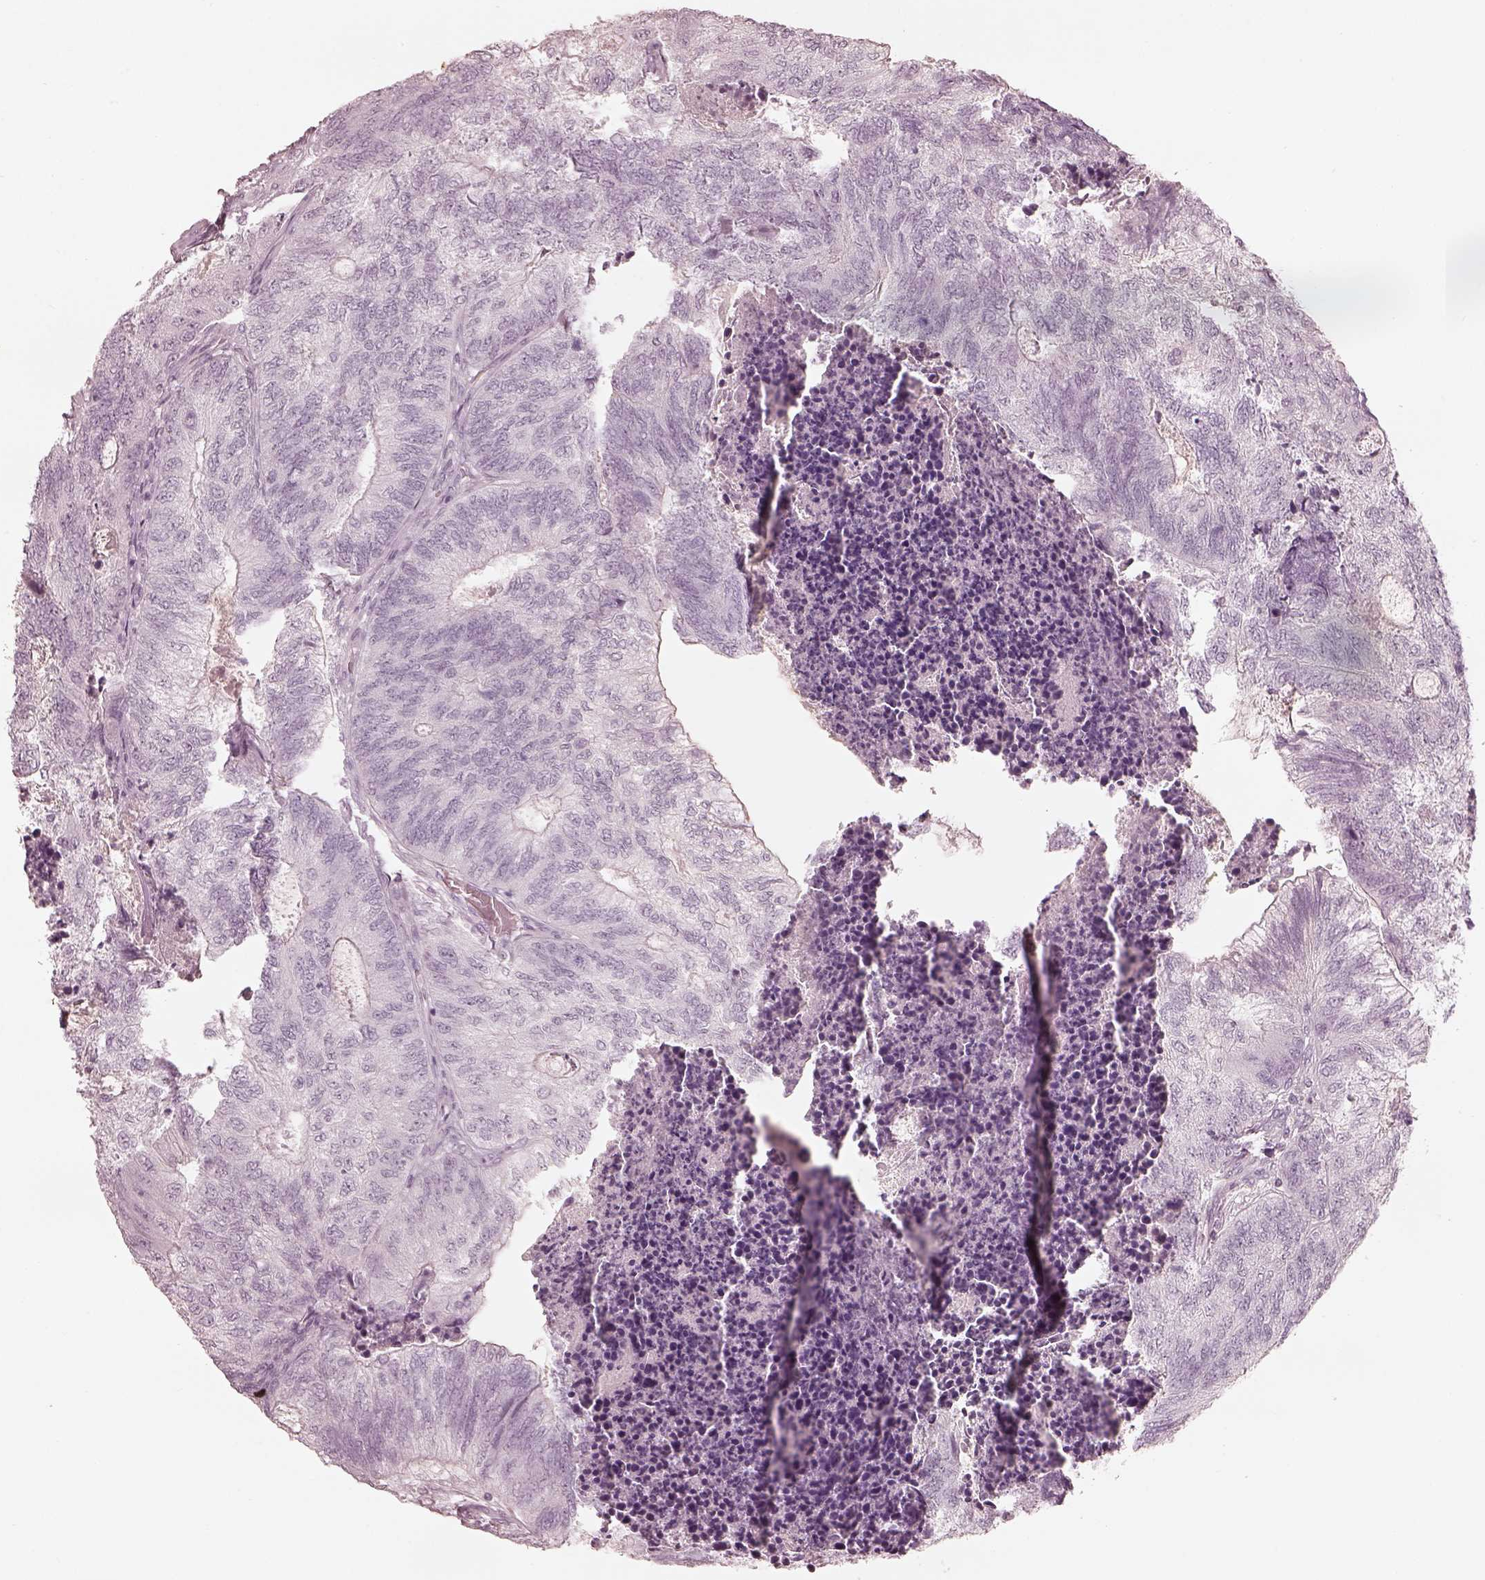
{"staining": {"intensity": "negative", "quantity": "none", "location": "none"}, "tissue": "colorectal cancer", "cell_type": "Tumor cells", "image_type": "cancer", "snomed": [{"axis": "morphology", "description": "Adenocarcinoma, NOS"}, {"axis": "topography", "description": "Colon"}], "caption": "A high-resolution photomicrograph shows immunohistochemistry staining of colorectal adenocarcinoma, which reveals no significant expression in tumor cells. (DAB immunohistochemistry (IHC) visualized using brightfield microscopy, high magnification).", "gene": "ADRB3", "patient": {"sex": "female", "age": 67}}